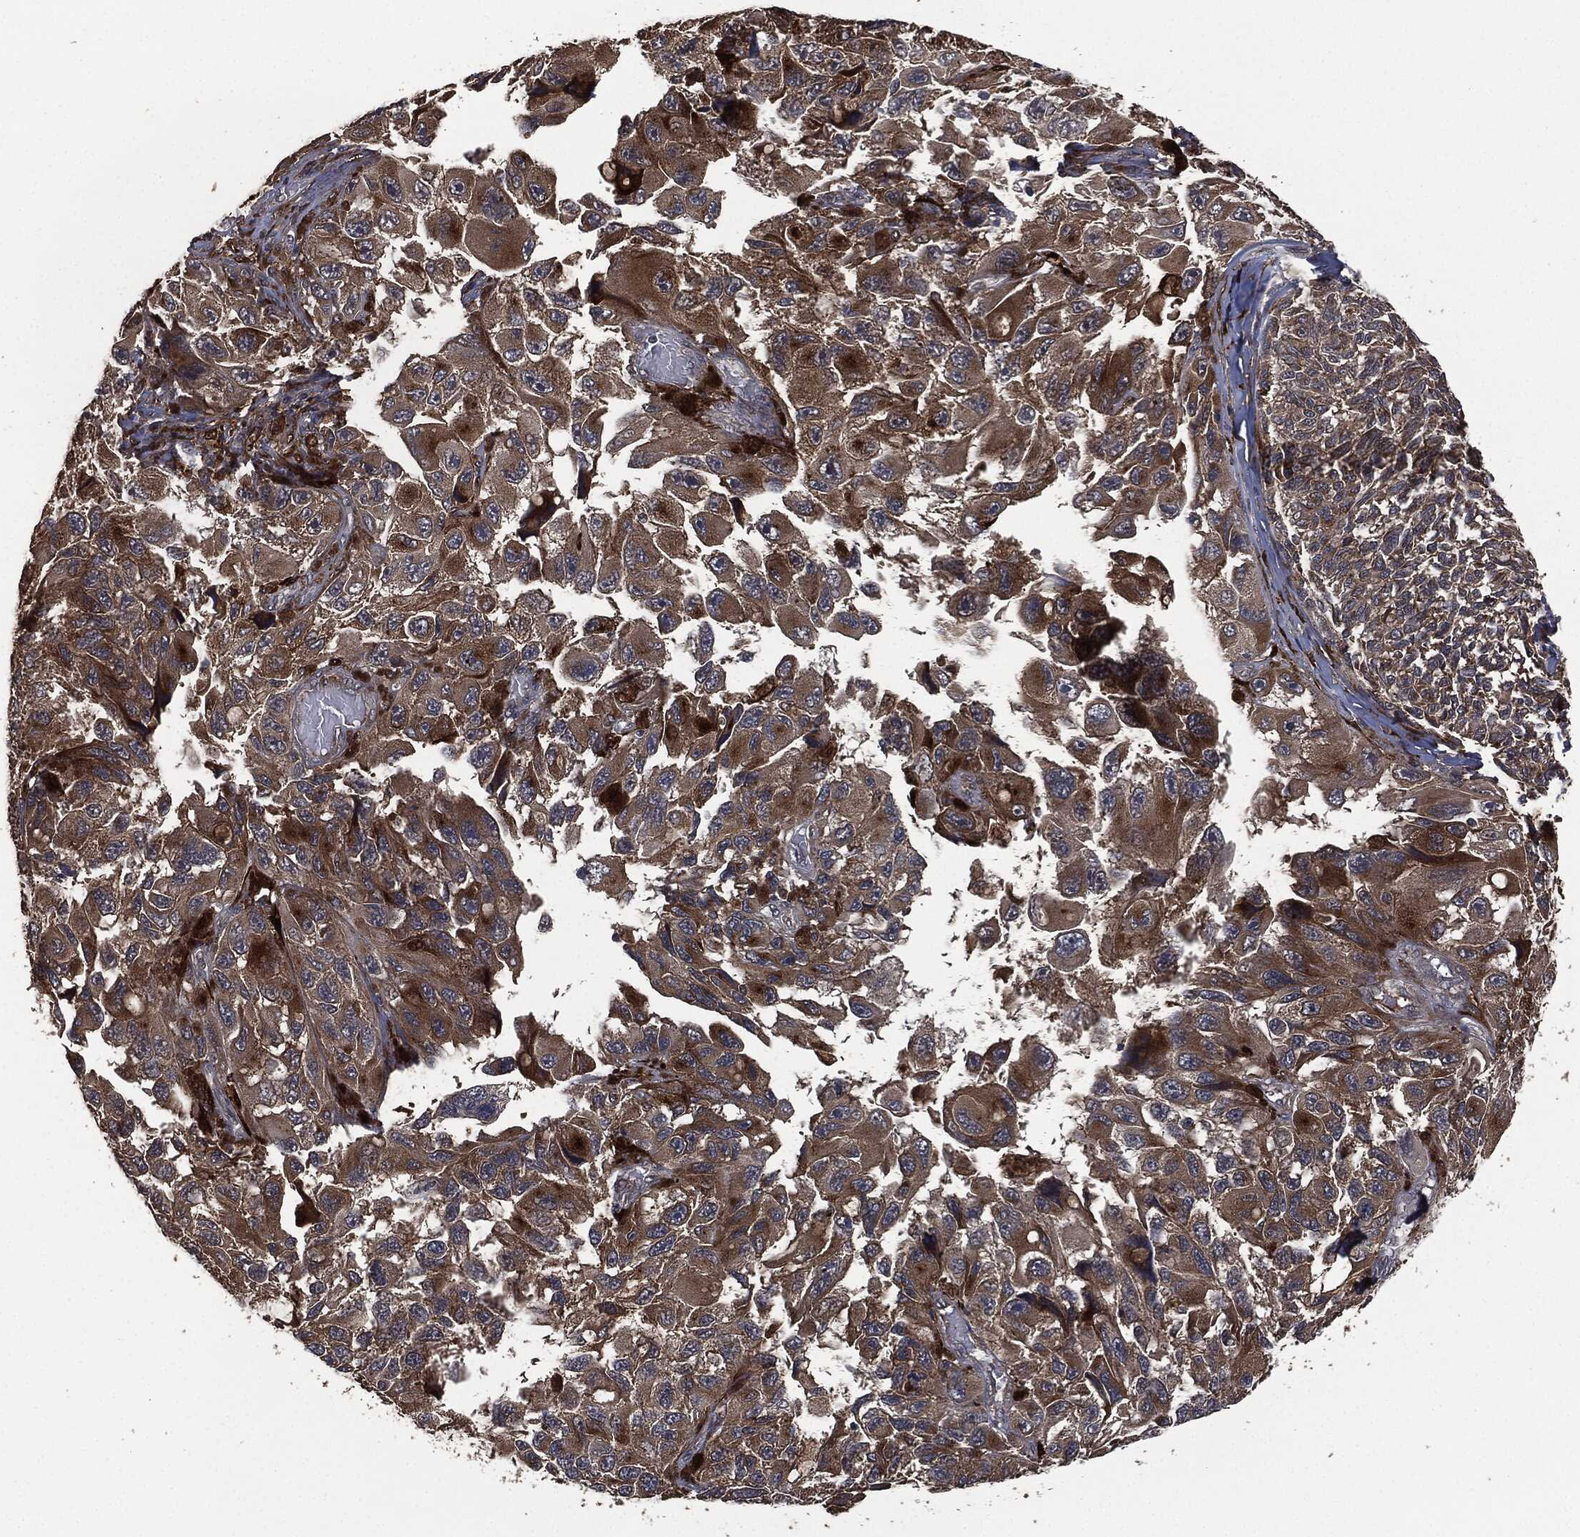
{"staining": {"intensity": "moderate", "quantity": ">75%", "location": "cytoplasmic/membranous"}, "tissue": "melanoma", "cell_type": "Tumor cells", "image_type": "cancer", "snomed": [{"axis": "morphology", "description": "Malignant melanoma, NOS"}, {"axis": "topography", "description": "Skin"}], "caption": "Immunohistochemical staining of malignant melanoma shows medium levels of moderate cytoplasmic/membranous protein expression in about >75% of tumor cells. Ihc stains the protein in brown and the nuclei are stained blue.", "gene": "CRABP2", "patient": {"sex": "female", "age": 73}}